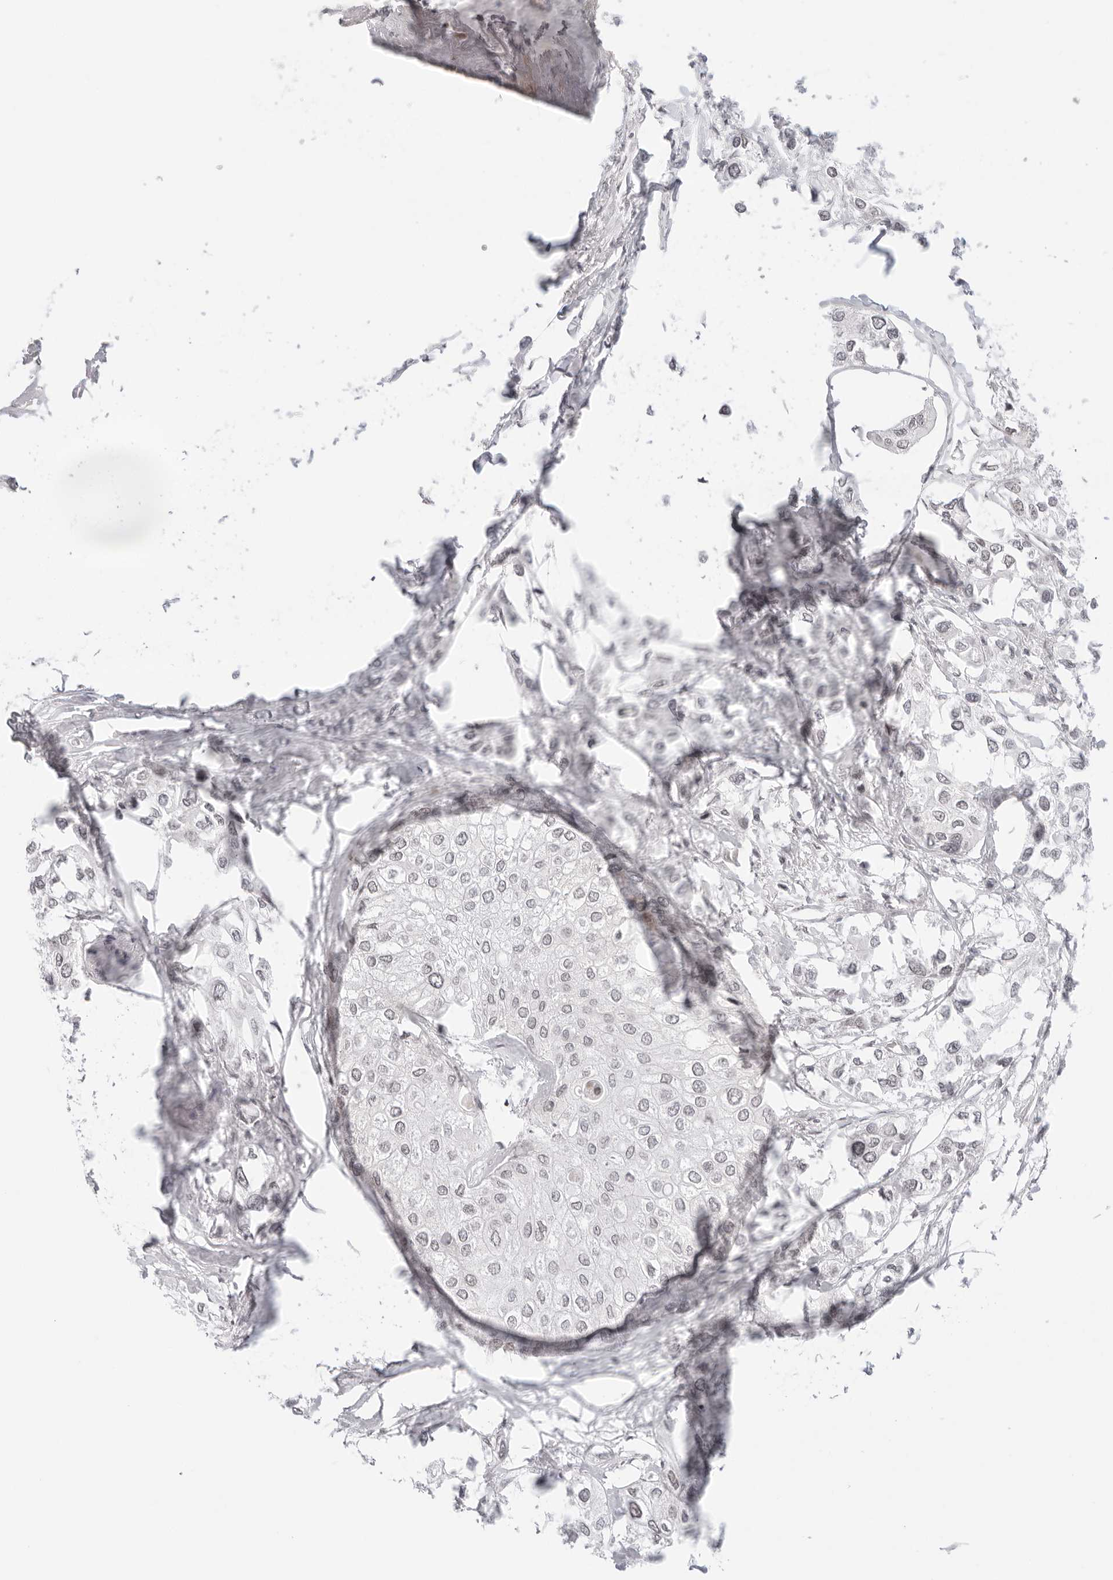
{"staining": {"intensity": "negative", "quantity": "none", "location": "none"}, "tissue": "urothelial cancer", "cell_type": "Tumor cells", "image_type": "cancer", "snomed": [{"axis": "morphology", "description": "Urothelial carcinoma, High grade"}, {"axis": "topography", "description": "Urinary bladder"}], "caption": "An image of human high-grade urothelial carcinoma is negative for staining in tumor cells.", "gene": "TCIM", "patient": {"sex": "male", "age": 64}}